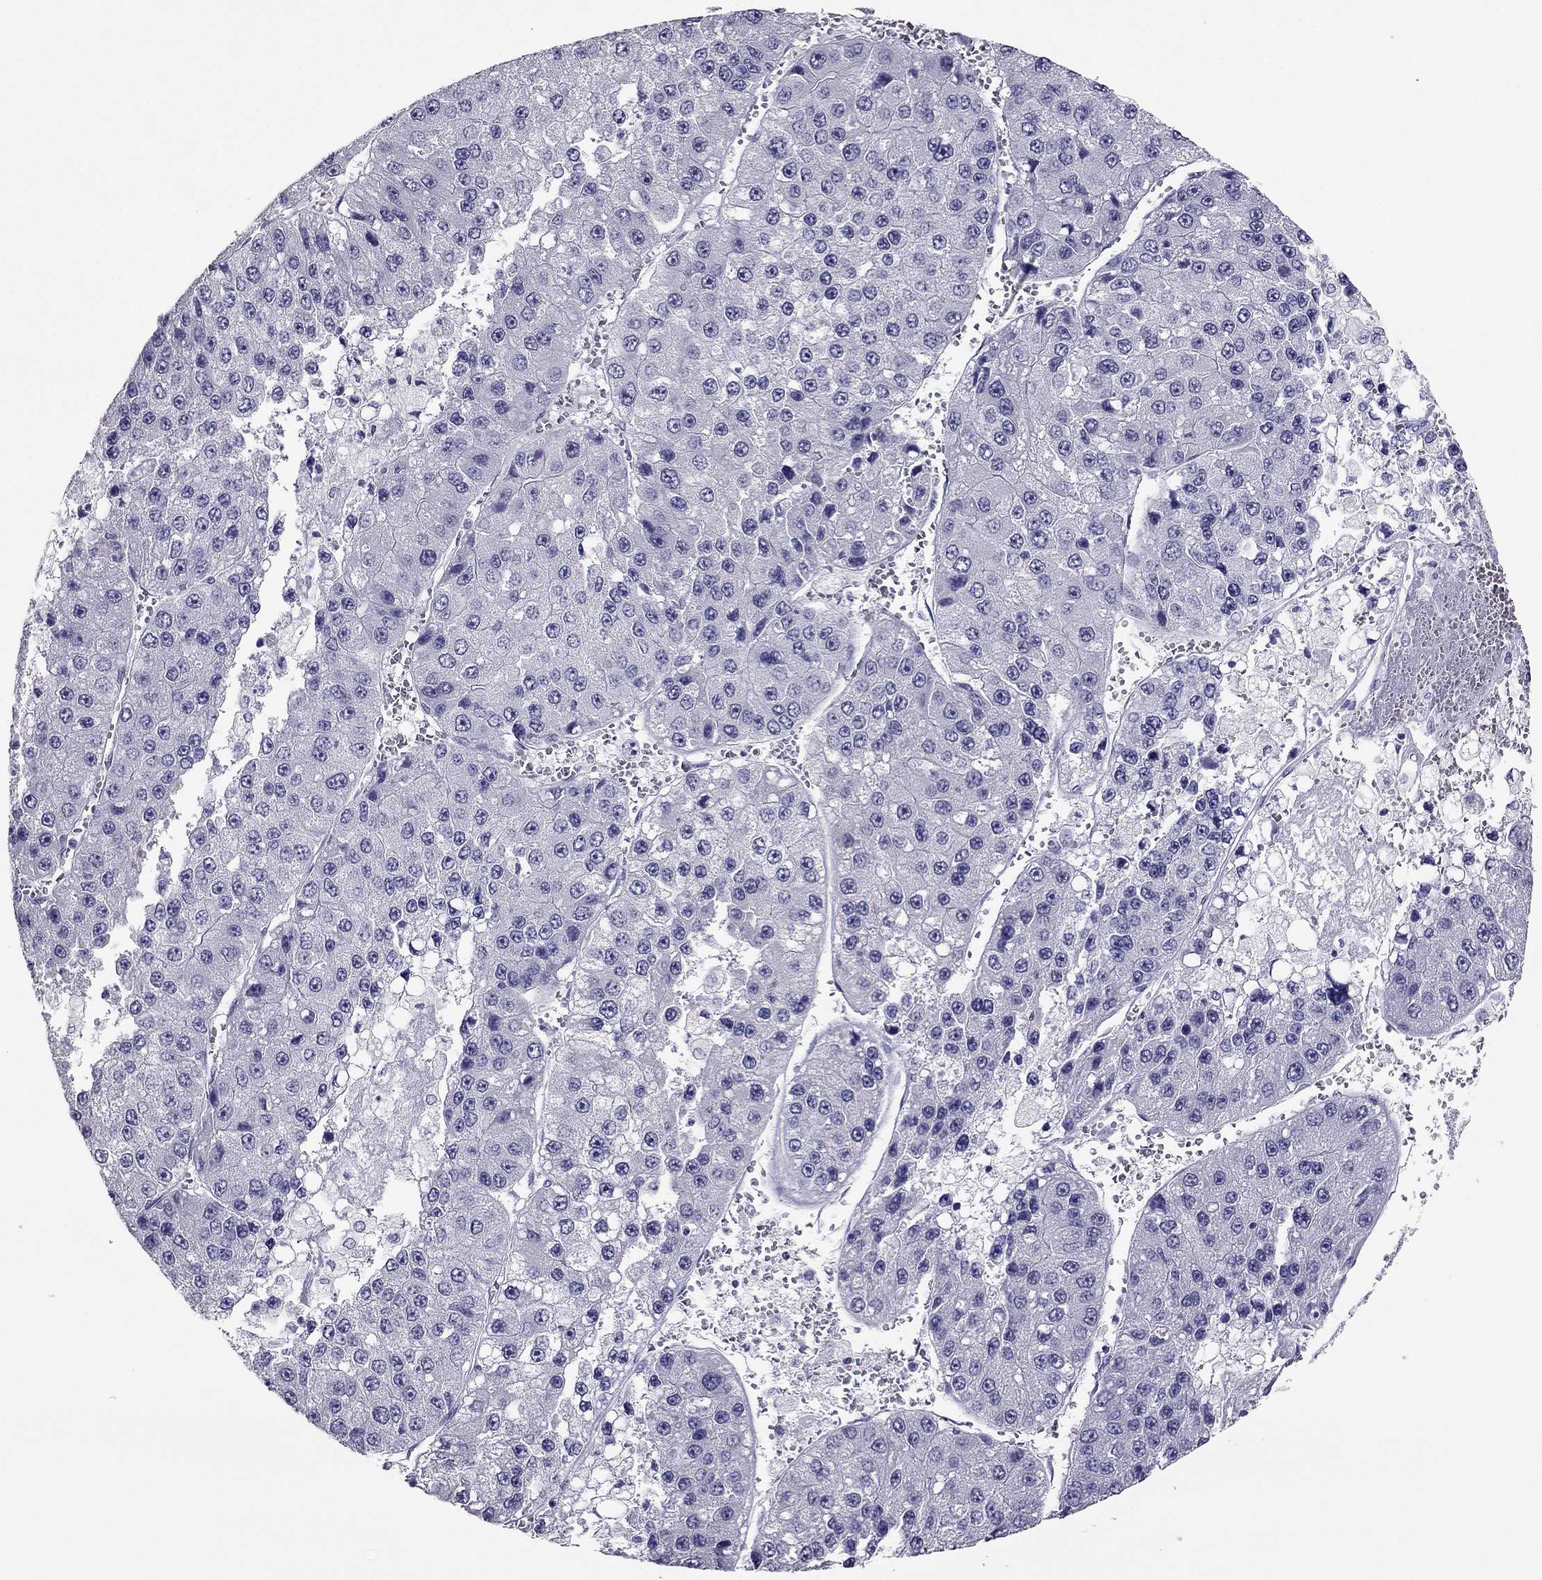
{"staining": {"intensity": "negative", "quantity": "none", "location": "none"}, "tissue": "liver cancer", "cell_type": "Tumor cells", "image_type": "cancer", "snomed": [{"axis": "morphology", "description": "Carcinoma, Hepatocellular, NOS"}, {"axis": "topography", "description": "Liver"}], "caption": "Hepatocellular carcinoma (liver) stained for a protein using immunohistochemistry (IHC) demonstrates no expression tumor cells.", "gene": "RHO", "patient": {"sex": "female", "age": 73}}